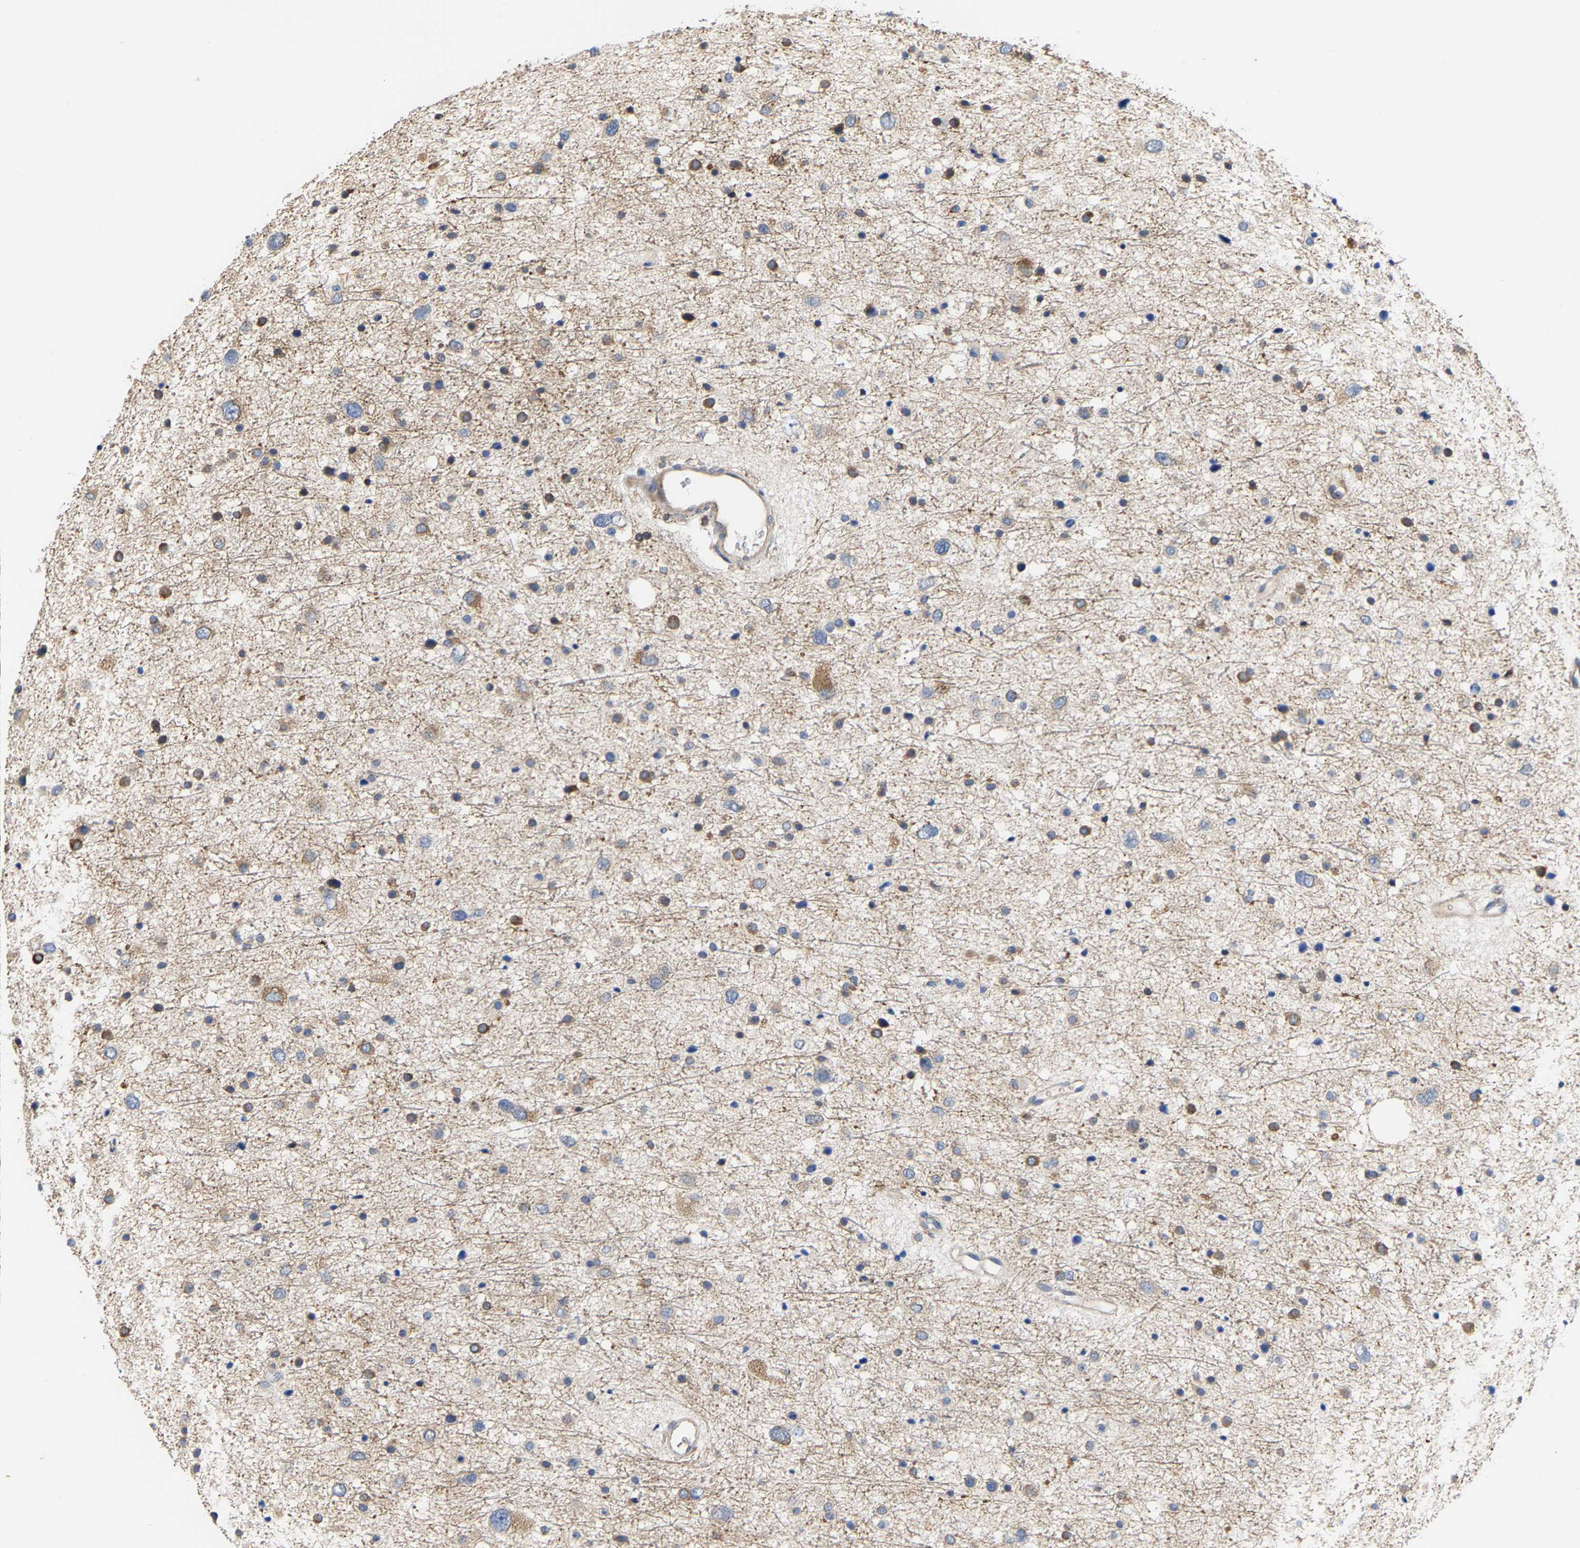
{"staining": {"intensity": "moderate", "quantity": "<25%", "location": "cytoplasmic/membranous"}, "tissue": "glioma", "cell_type": "Tumor cells", "image_type": "cancer", "snomed": [{"axis": "morphology", "description": "Glioma, malignant, Low grade"}, {"axis": "topography", "description": "Brain"}], "caption": "Tumor cells display low levels of moderate cytoplasmic/membranous staining in about <25% of cells in human low-grade glioma (malignant).", "gene": "ARAP1", "patient": {"sex": "female", "age": 37}}